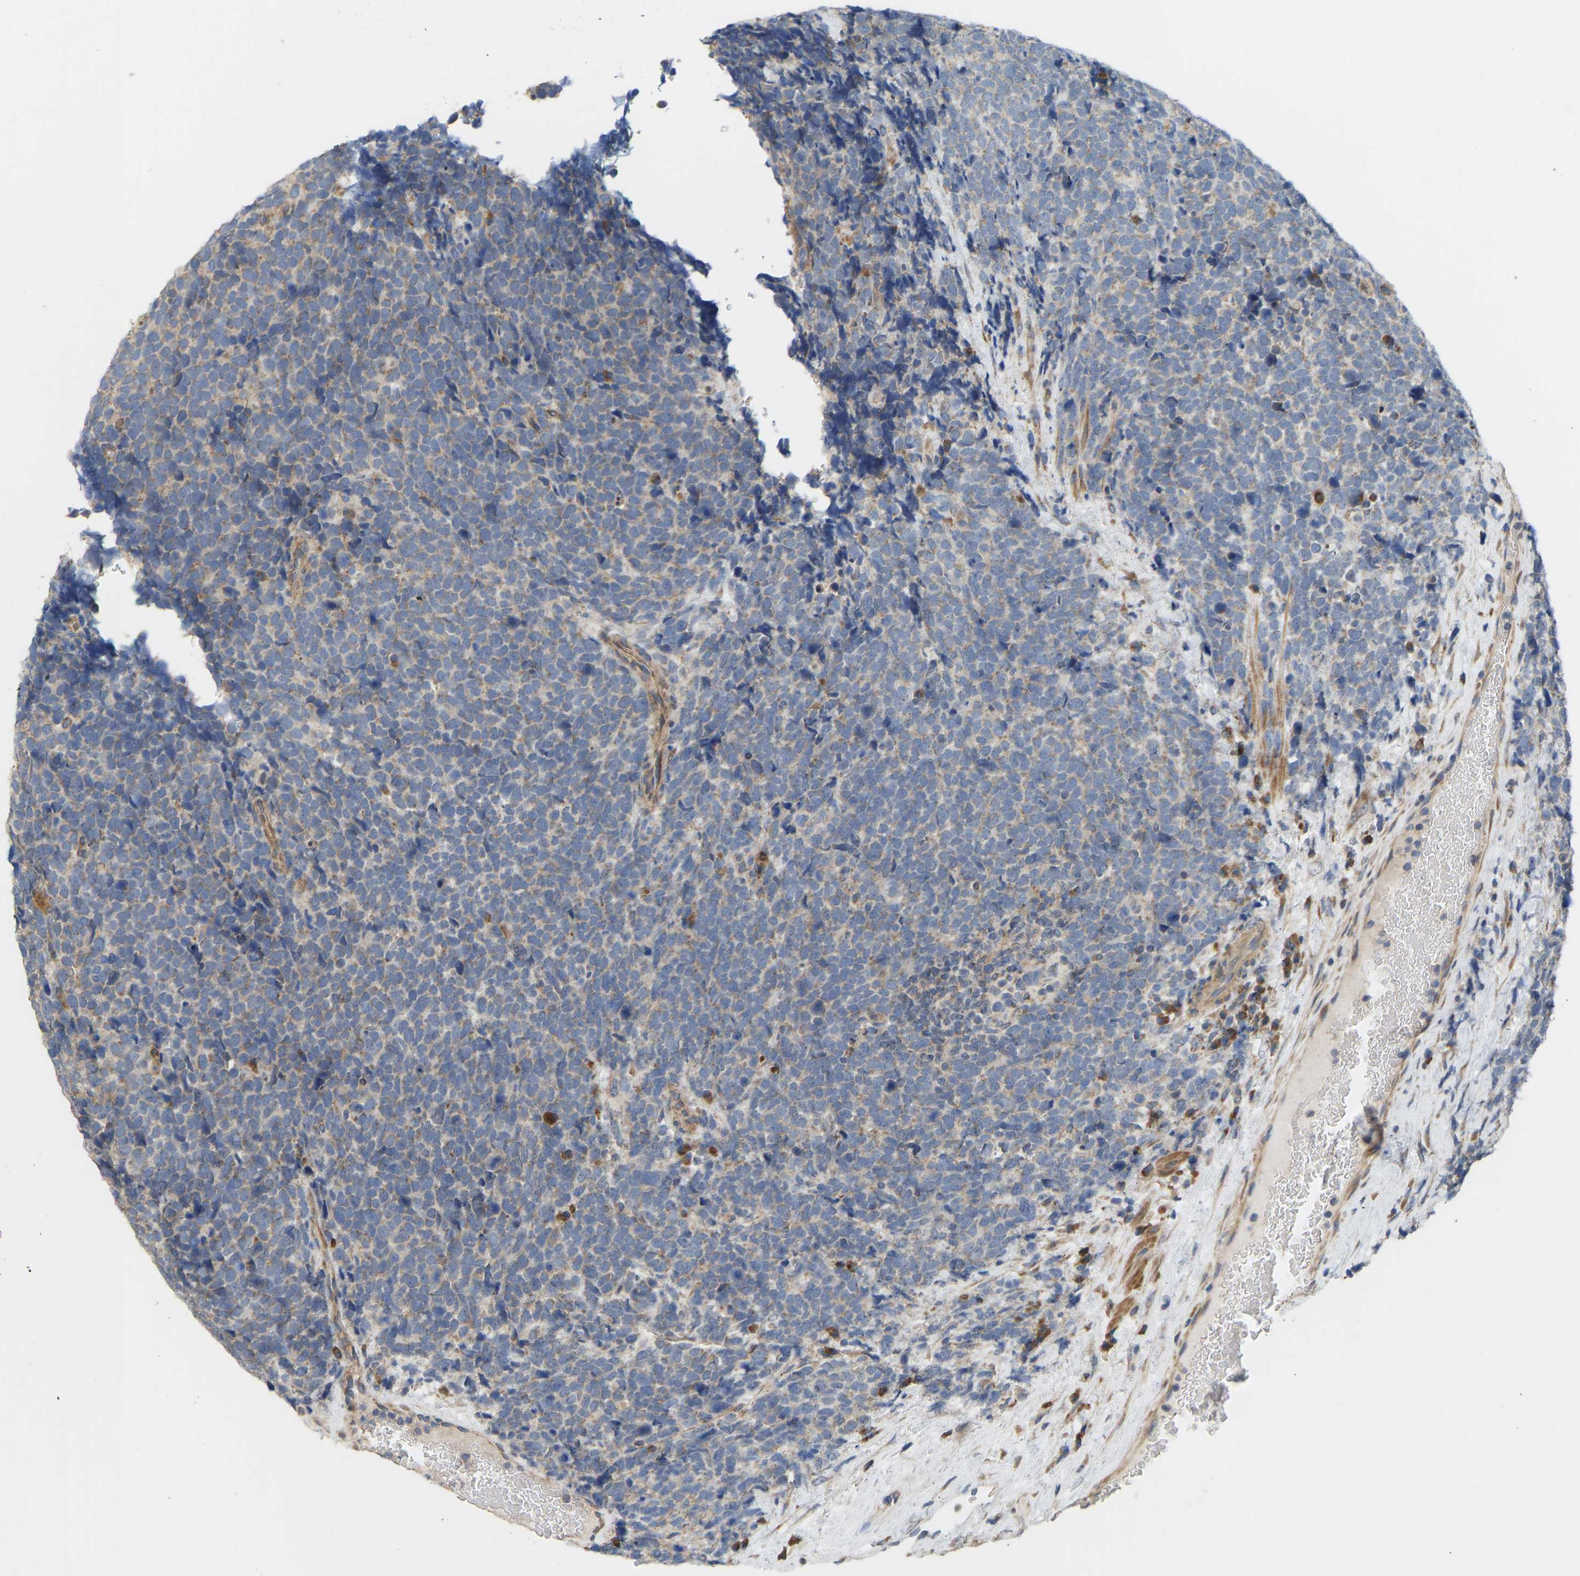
{"staining": {"intensity": "weak", "quantity": "<25%", "location": "cytoplasmic/membranous"}, "tissue": "urothelial cancer", "cell_type": "Tumor cells", "image_type": "cancer", "snomed": [{"axis": "morphology", "description": "Urothelial carcinoma, Low grade"}, {"axis": "topography", "description": "Urinary bladder"}], "caption": "Tumor cells are negative for protein expression in human urothelial cancer. (DAB (3,3'-diaminobenzidine) immunohistochemistry, high magnification).", "gene": "HACD2", "patient": {"sex": "male", "age": 64}}